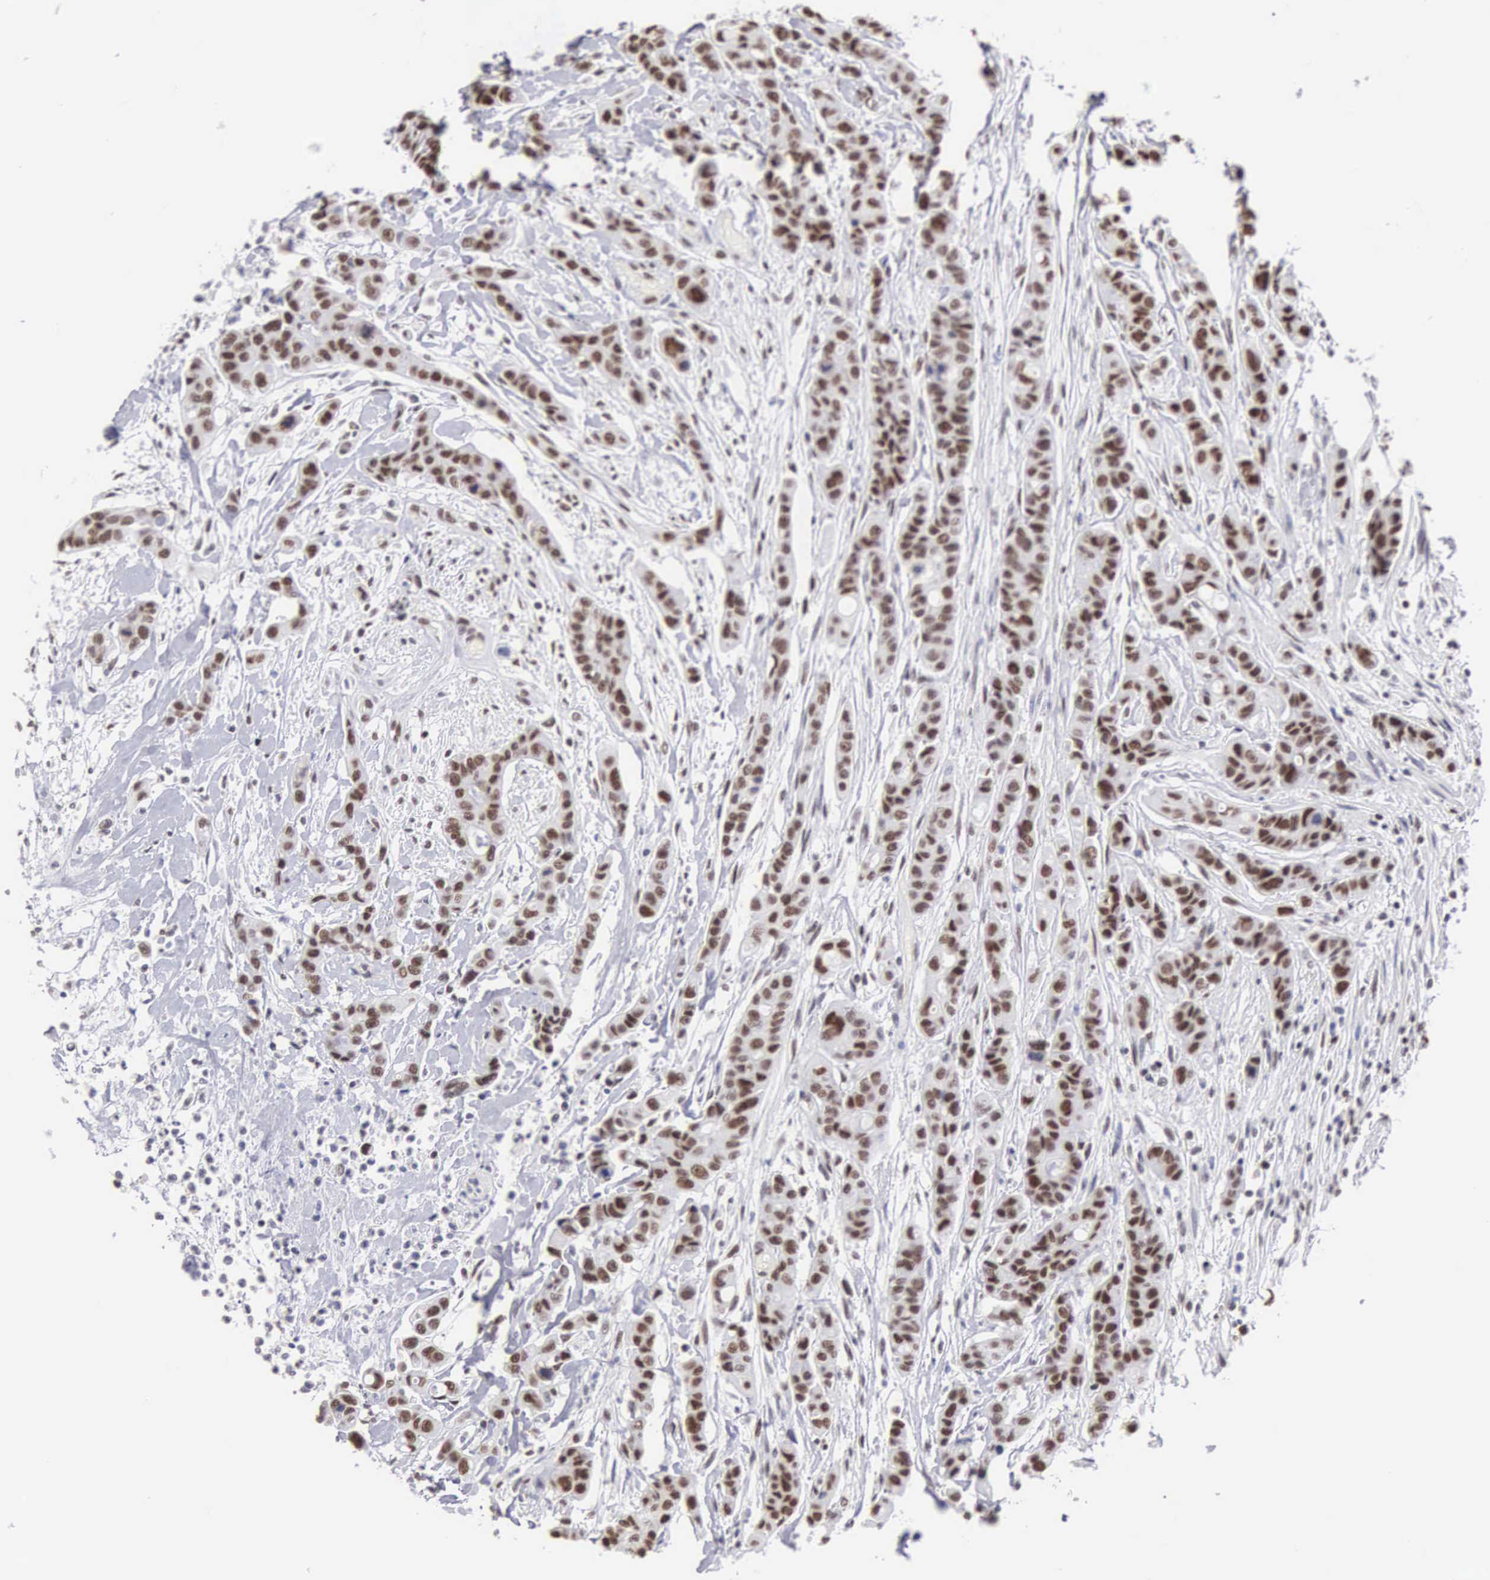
{"staining": {"intensity": "strong", "quantity": ">75%", "location": "nuclear"}, "tissue": "colorectal cancer", "cell_type": "Tumor cells", "image_type": "cancer", "snomed": [{"axis": "morphology", "description": "Adenocarcinoma, NOS"}, {"axis": "topography", "description": "Colon"}], "caption": "Protein staining of colorectal cancer tissue exhibits strong nuclear positivity in about >75% of tumor cells.", "gene": "CSTF2", "patient": {"sex": "female", "age": 70}}